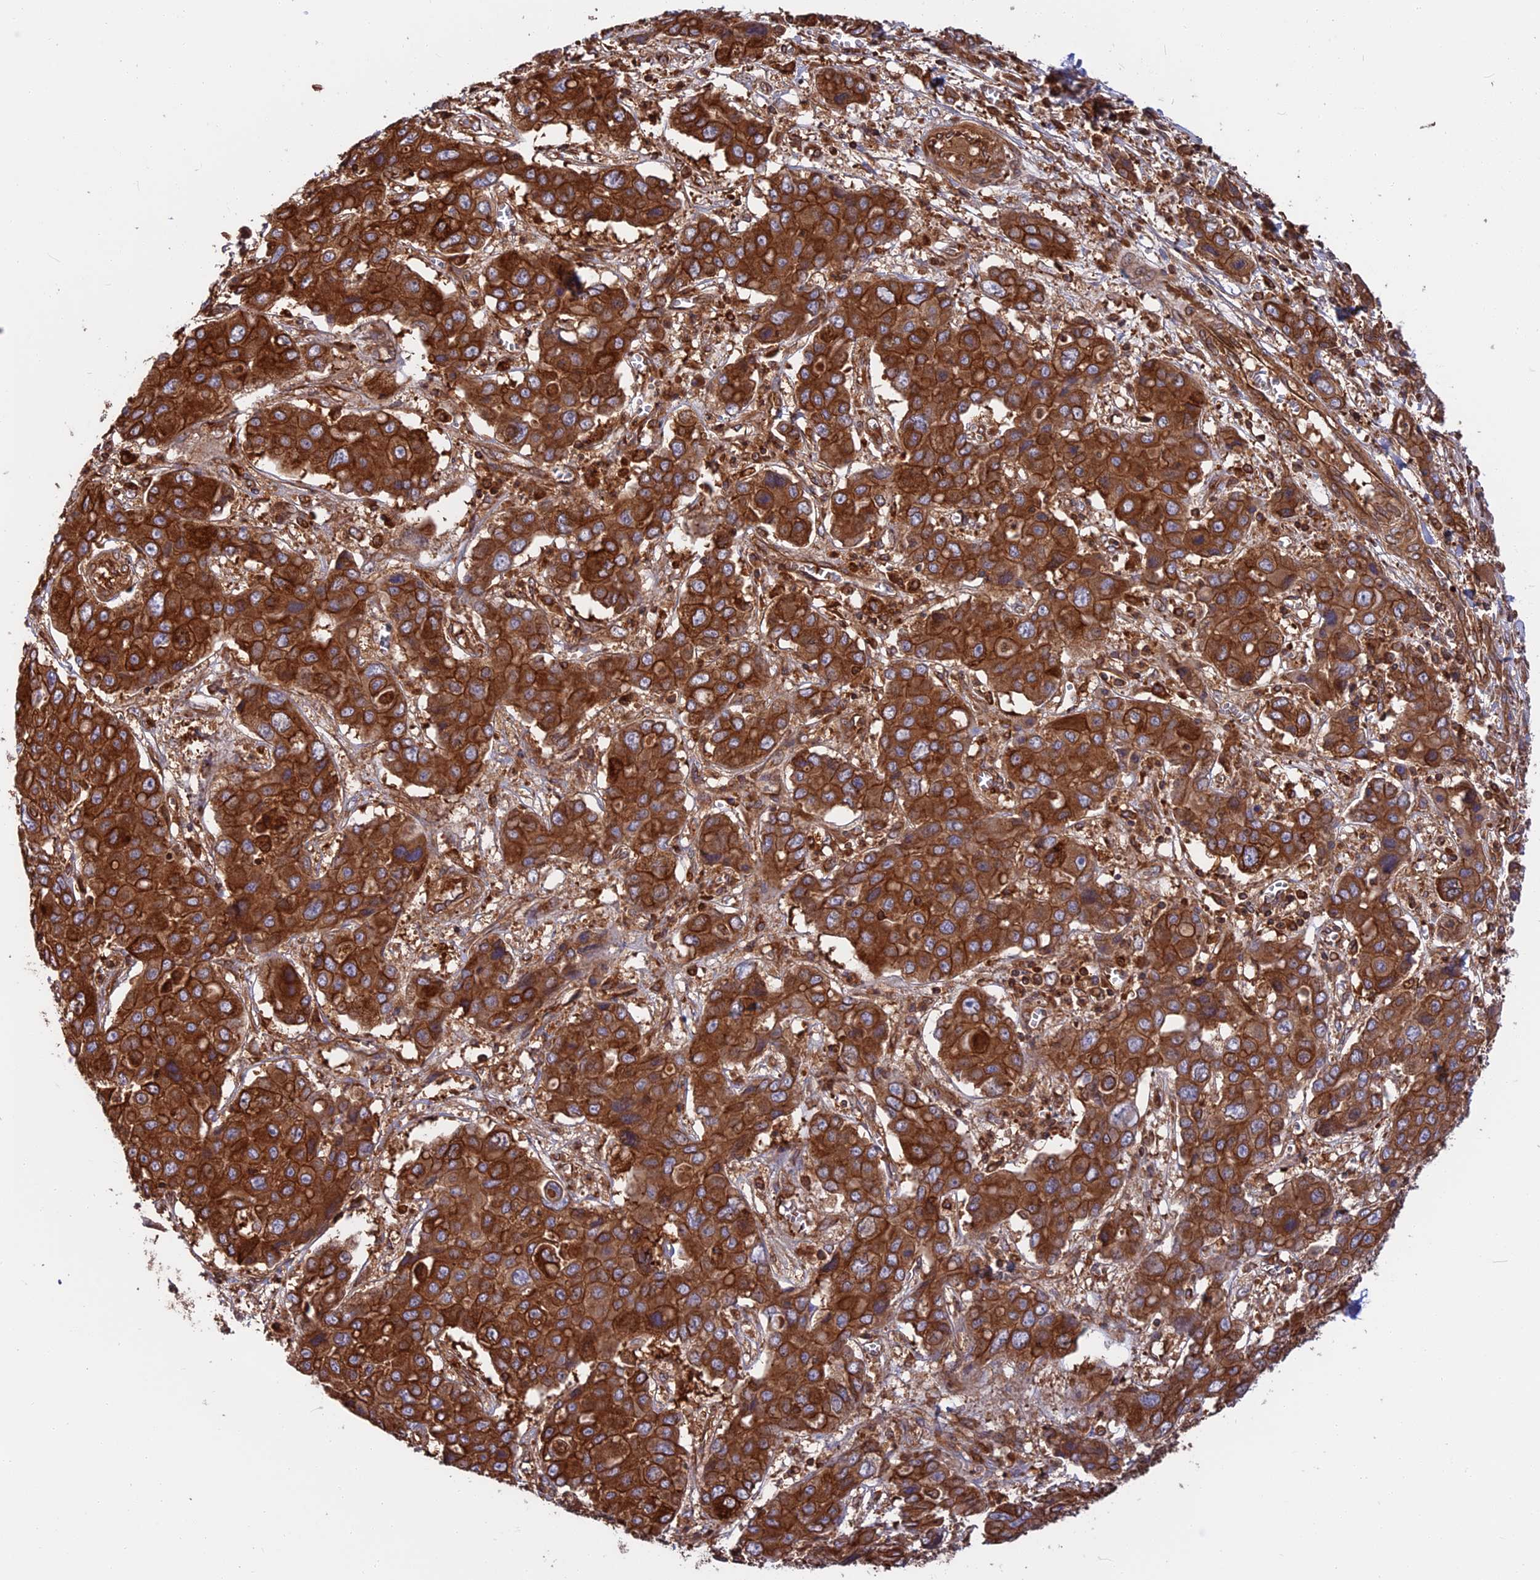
{"staining": {"intensity": "strong", "quantity": ">75%", "location": "cytoplasmic/membranous"}, "tissue": "liver cancer", "cell_type": "Tumor cells", "image_type": "cancer", "snomed": [{"axis": "morphology", "description": "Cholangiocarcinoma"}, {"axis": "topography", "description": "Liver"}], "caption": "Liver cancer stained with DAB (3,3'-diaminobenzidine) immunohistochemistry reveals high levels of strong cytoplasmic/membranous expression in about >75% of tumor cells. (DAB IHC, brown staining for protein, blue staining for nuclei).", "gene": "WDR1", "patient": {"sex": "male", "age": 67}}